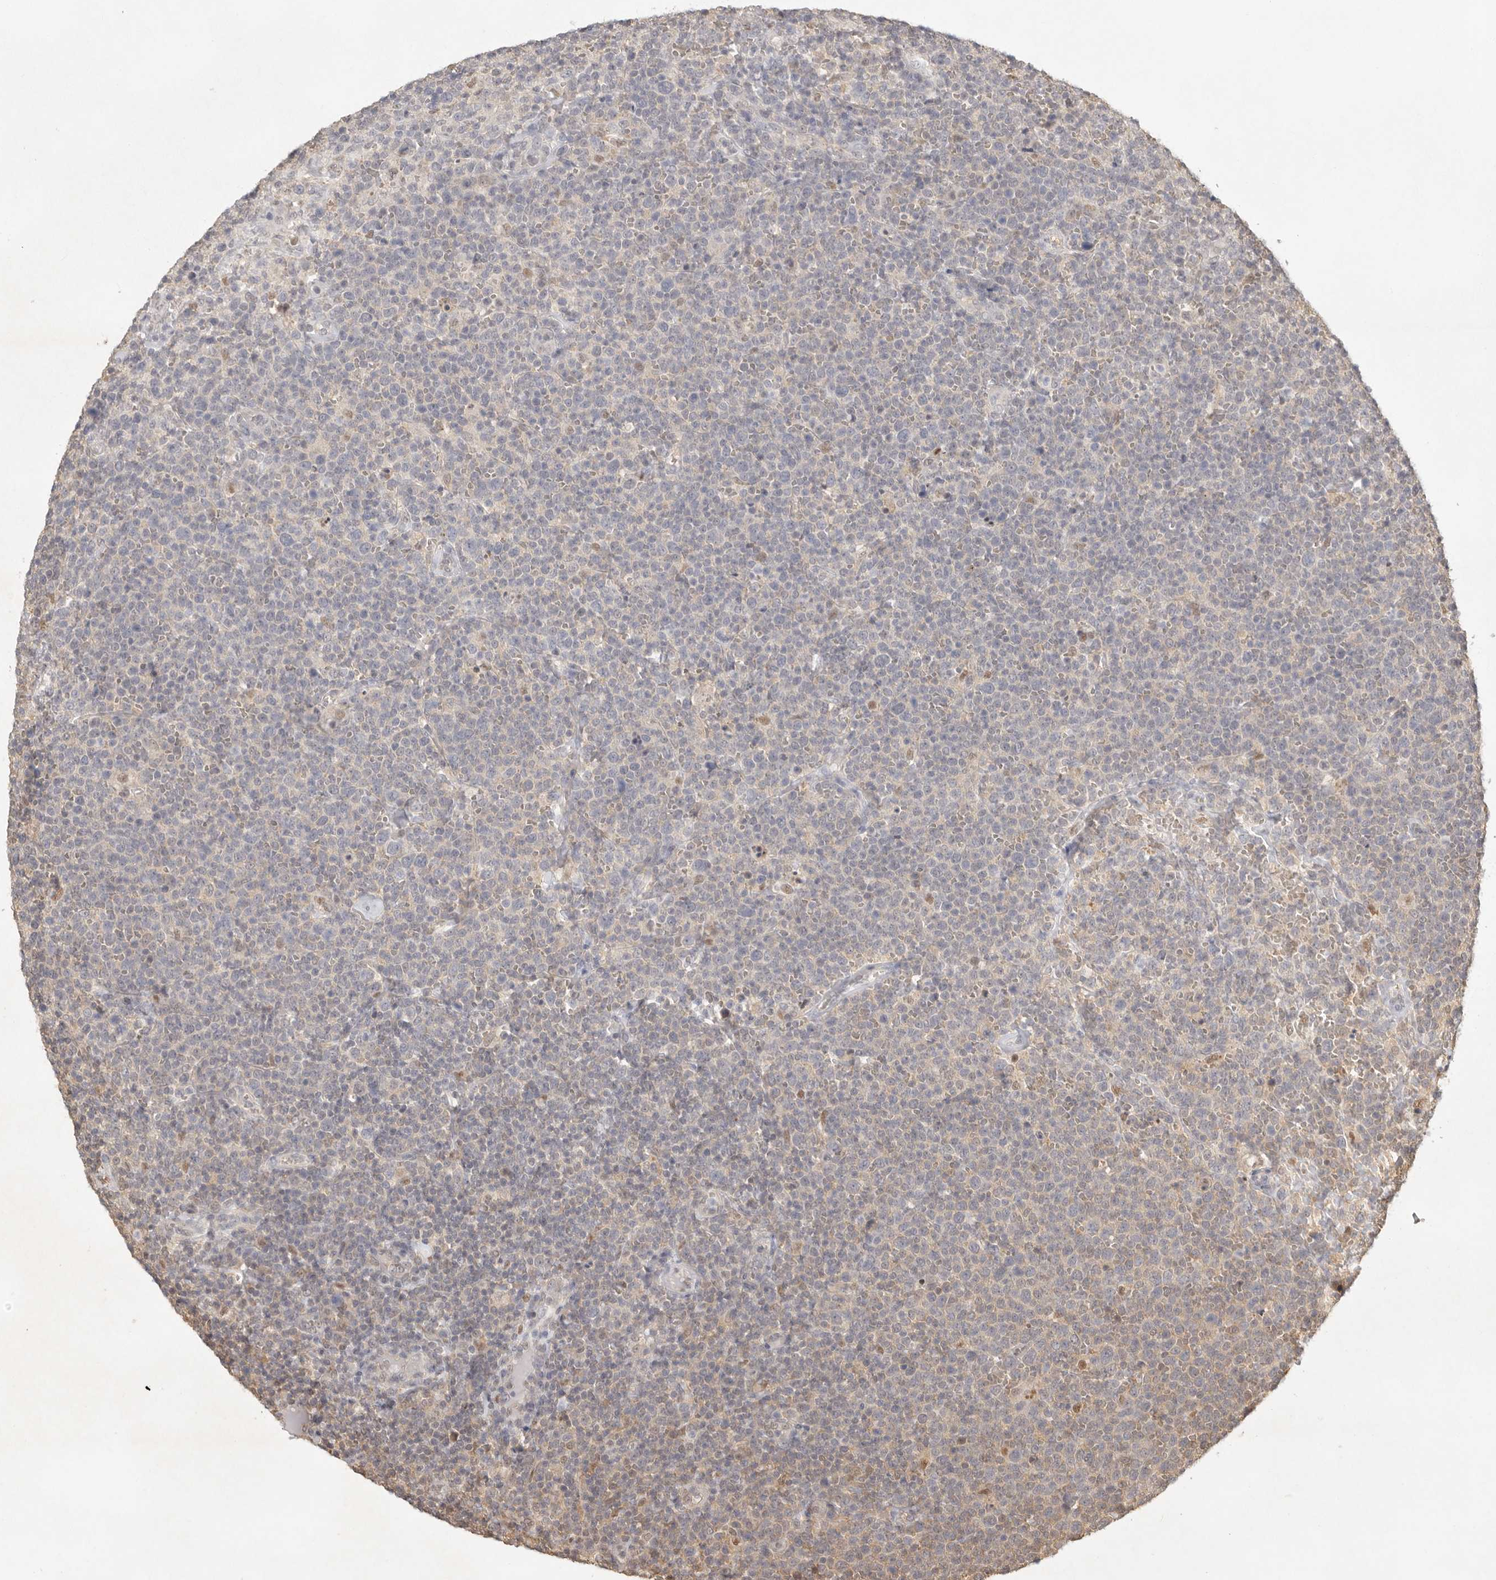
{"staining": {"intensity": "weak", "quantity": "<25%", "location": "nuclear"}, "tissue": "lymphoma", "cell_type": "Tumor cells", "image_type": "cancer", "snomed": [{"axis": "morphology", "description": "Malignant lymphoma, non-Hodgkin's type, High grade"}, {"axis": "topography", "description": "Lymph node"}], "caption": "Tumor cells show no significant staining in lymphoma.", "gene": "PSMA5", "patient": {"sex": "male", "age": 61}}